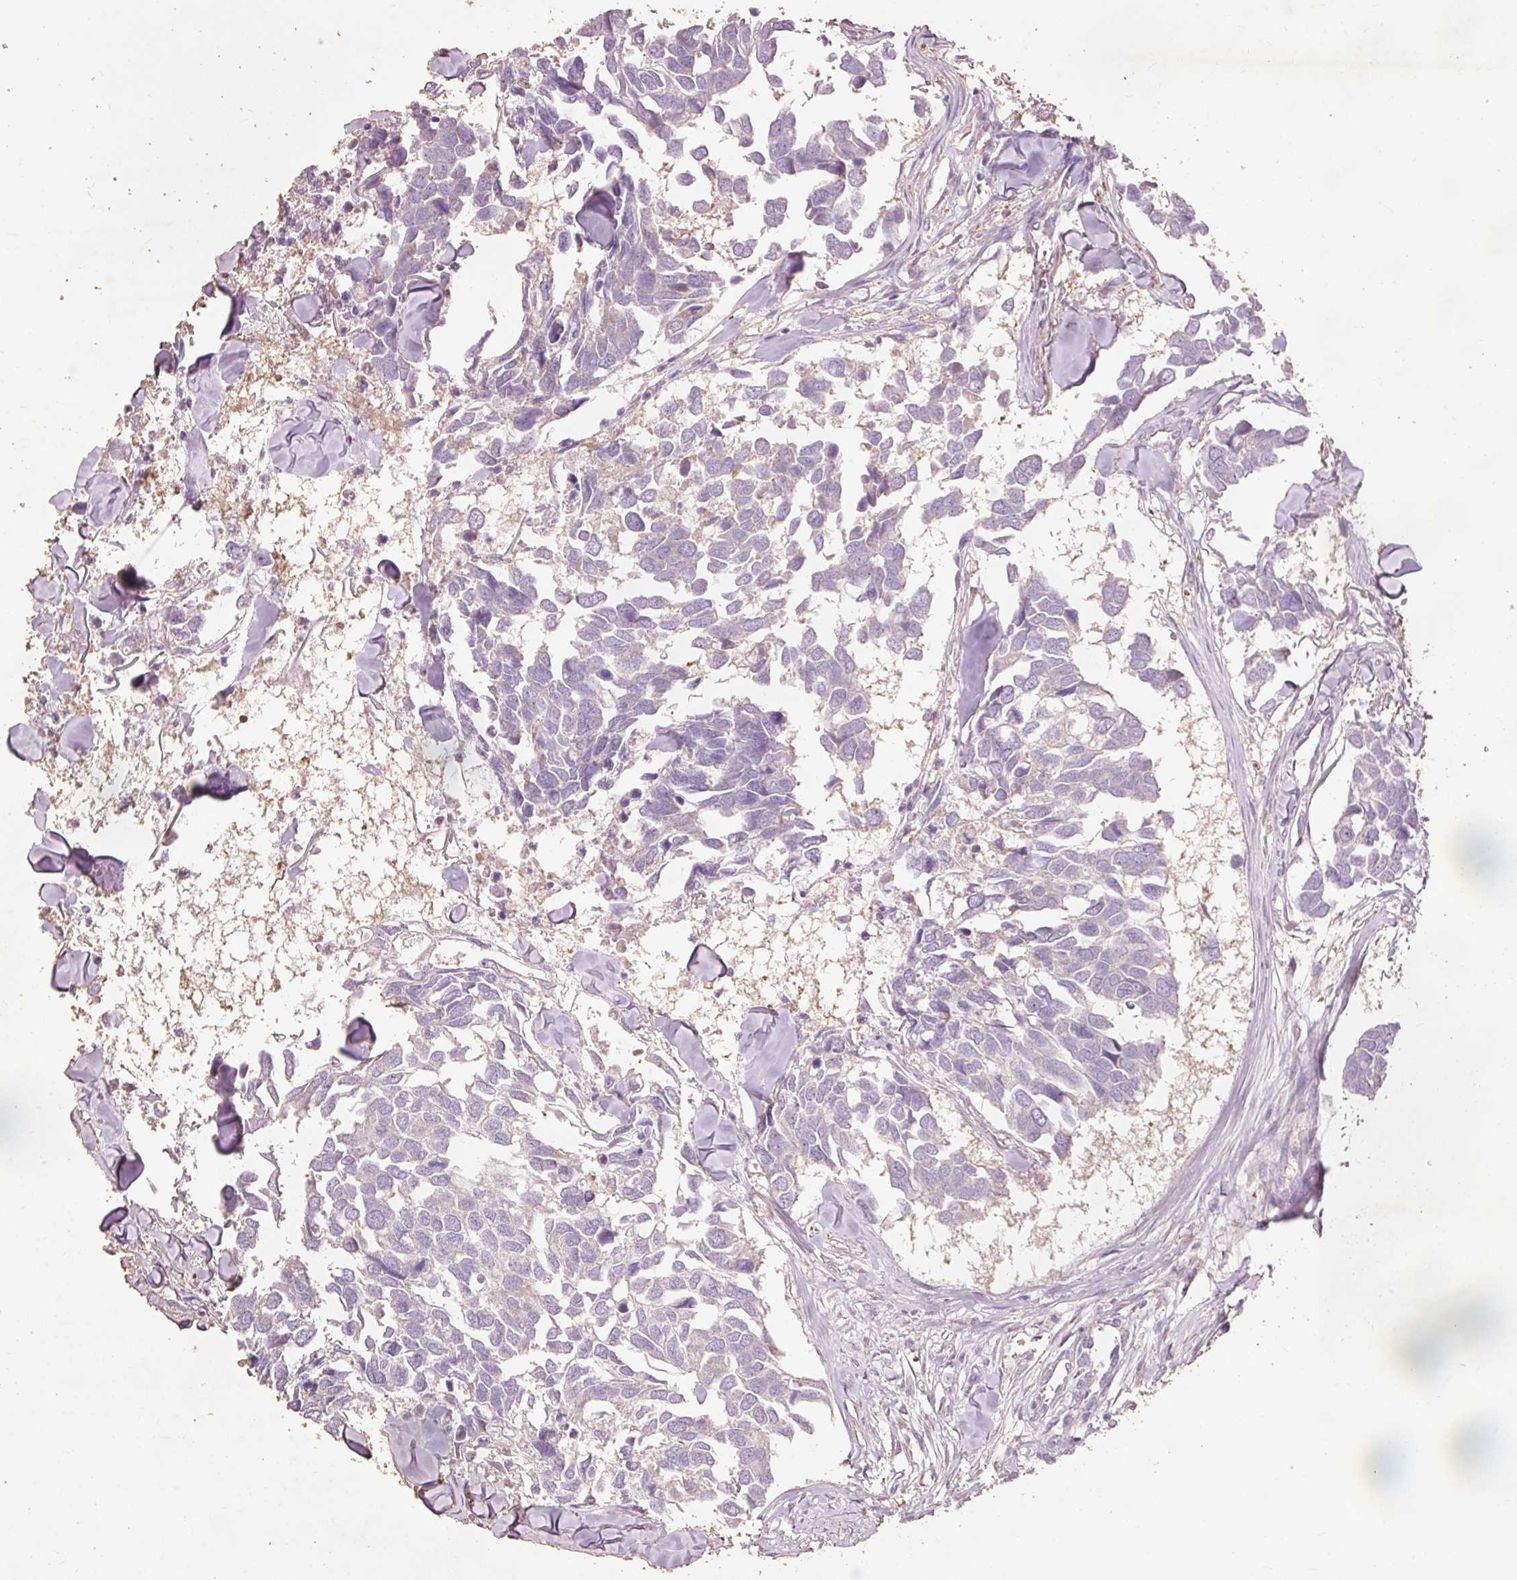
{"staining": {"intensity": "negative", "quantity": "none", "location": "none"}, "tissue": "breast cancer", "cell_type": "Tumor cells", "image_type": "cancer", "snomed": [{"axis": "morphology", "description": "Duct carcinoma"}, {"axis": "topography", "description": "Breast"}], "caption": "Tumor cells show no significant protein staining in breast infiltrating ductal carcinoma. (Immunohistochemistry, brightfield microscopy, high magnification).", "gene": "PRDX5", "patient": {"sex": "female", "age": 83}}